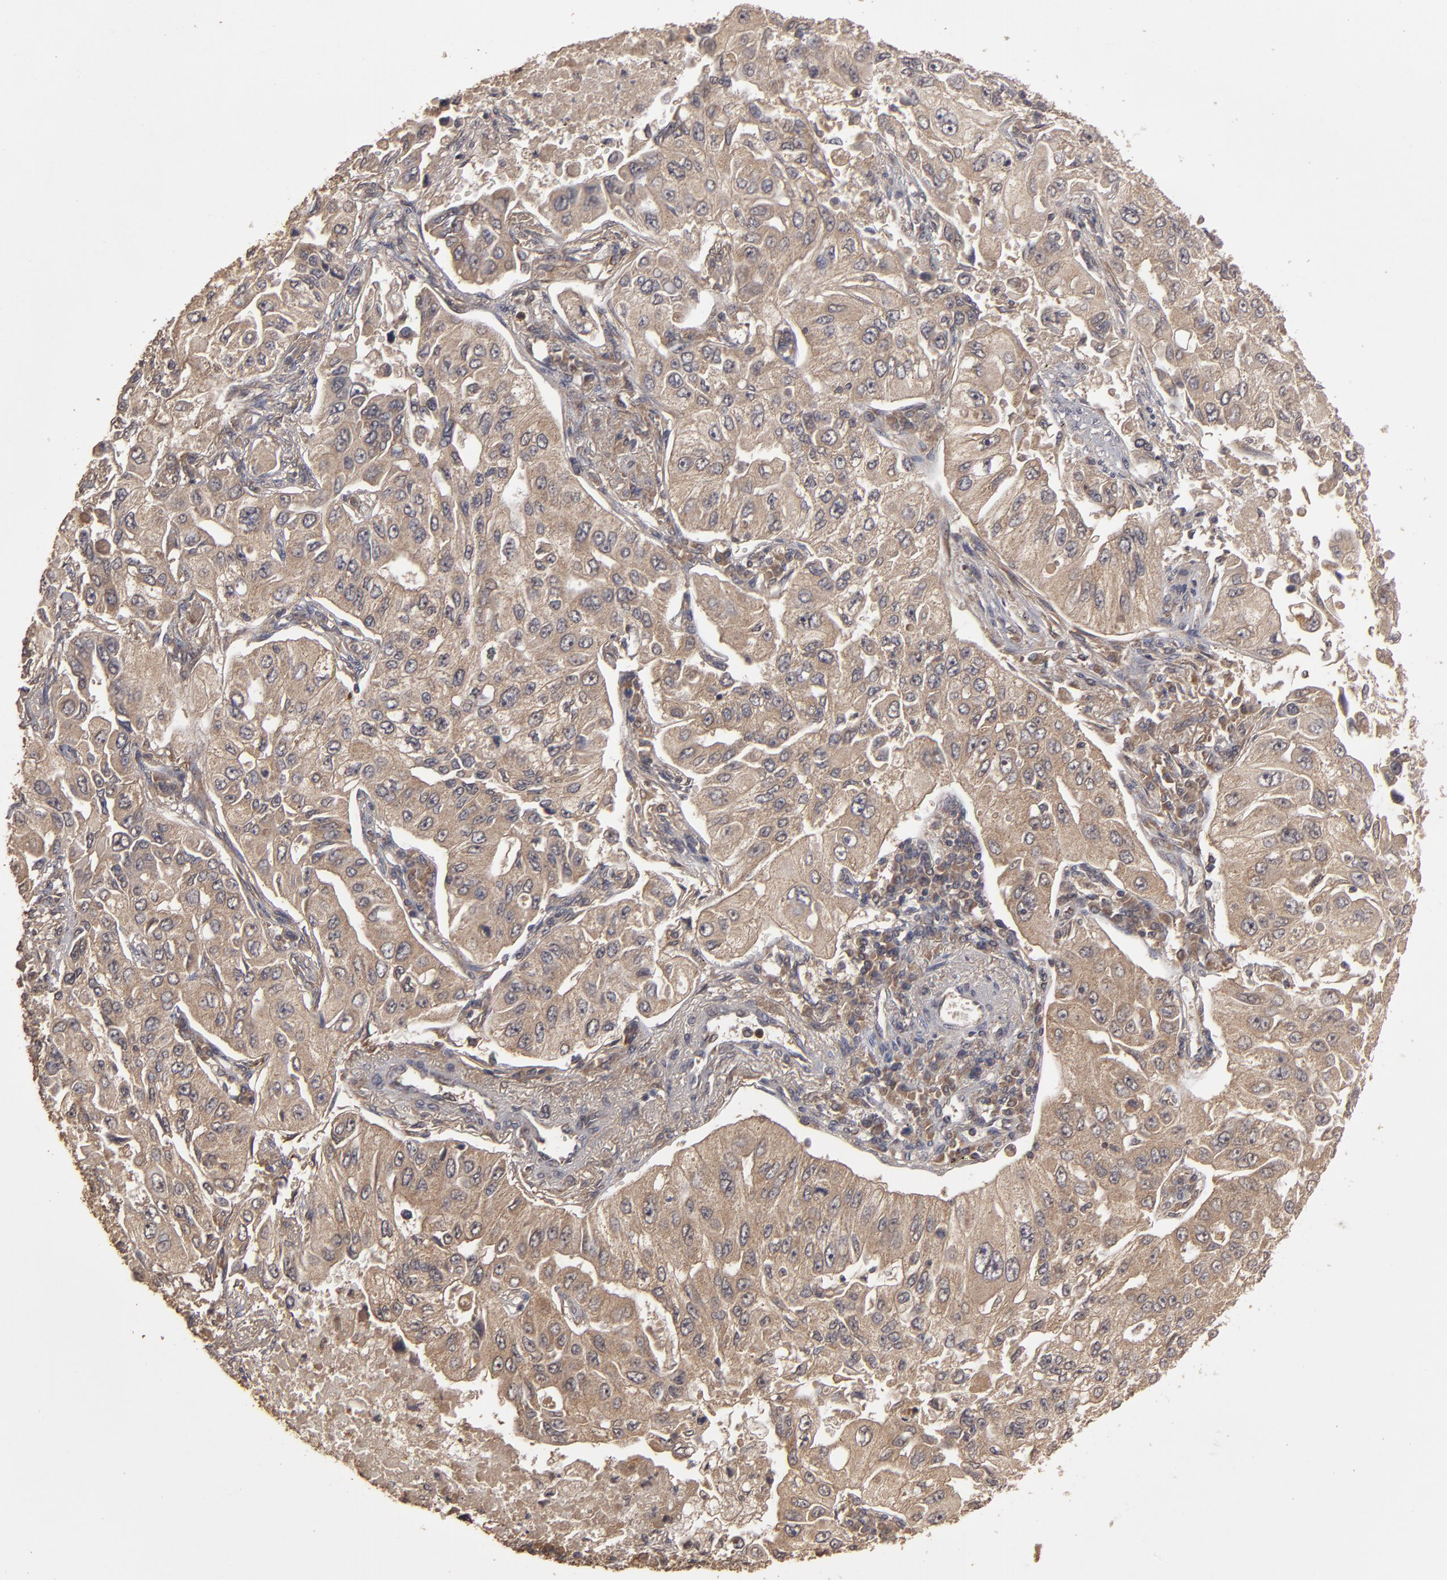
{"staining": {"intensity": "moderate", "quantity": ">75%", "location": "cytoplasmic/membranous"}, "tissue": "lung cancer", "cell_type": "Tumor cells", "image_type": "cancer", "snomed": [{"axis": "morphology", "description": "Adenocarcinoma, NOS"}, {"axis": "topography", "description": "Lung"}], "caption": "Brown immunohistochemical staining in adenocarcinoma (lung) exhibits moderate cytoplasmic/membranous staining in approximately >75% of tumor cells.", "gene": "MMP2", "patient": {"sex": "male", "age": 84}}